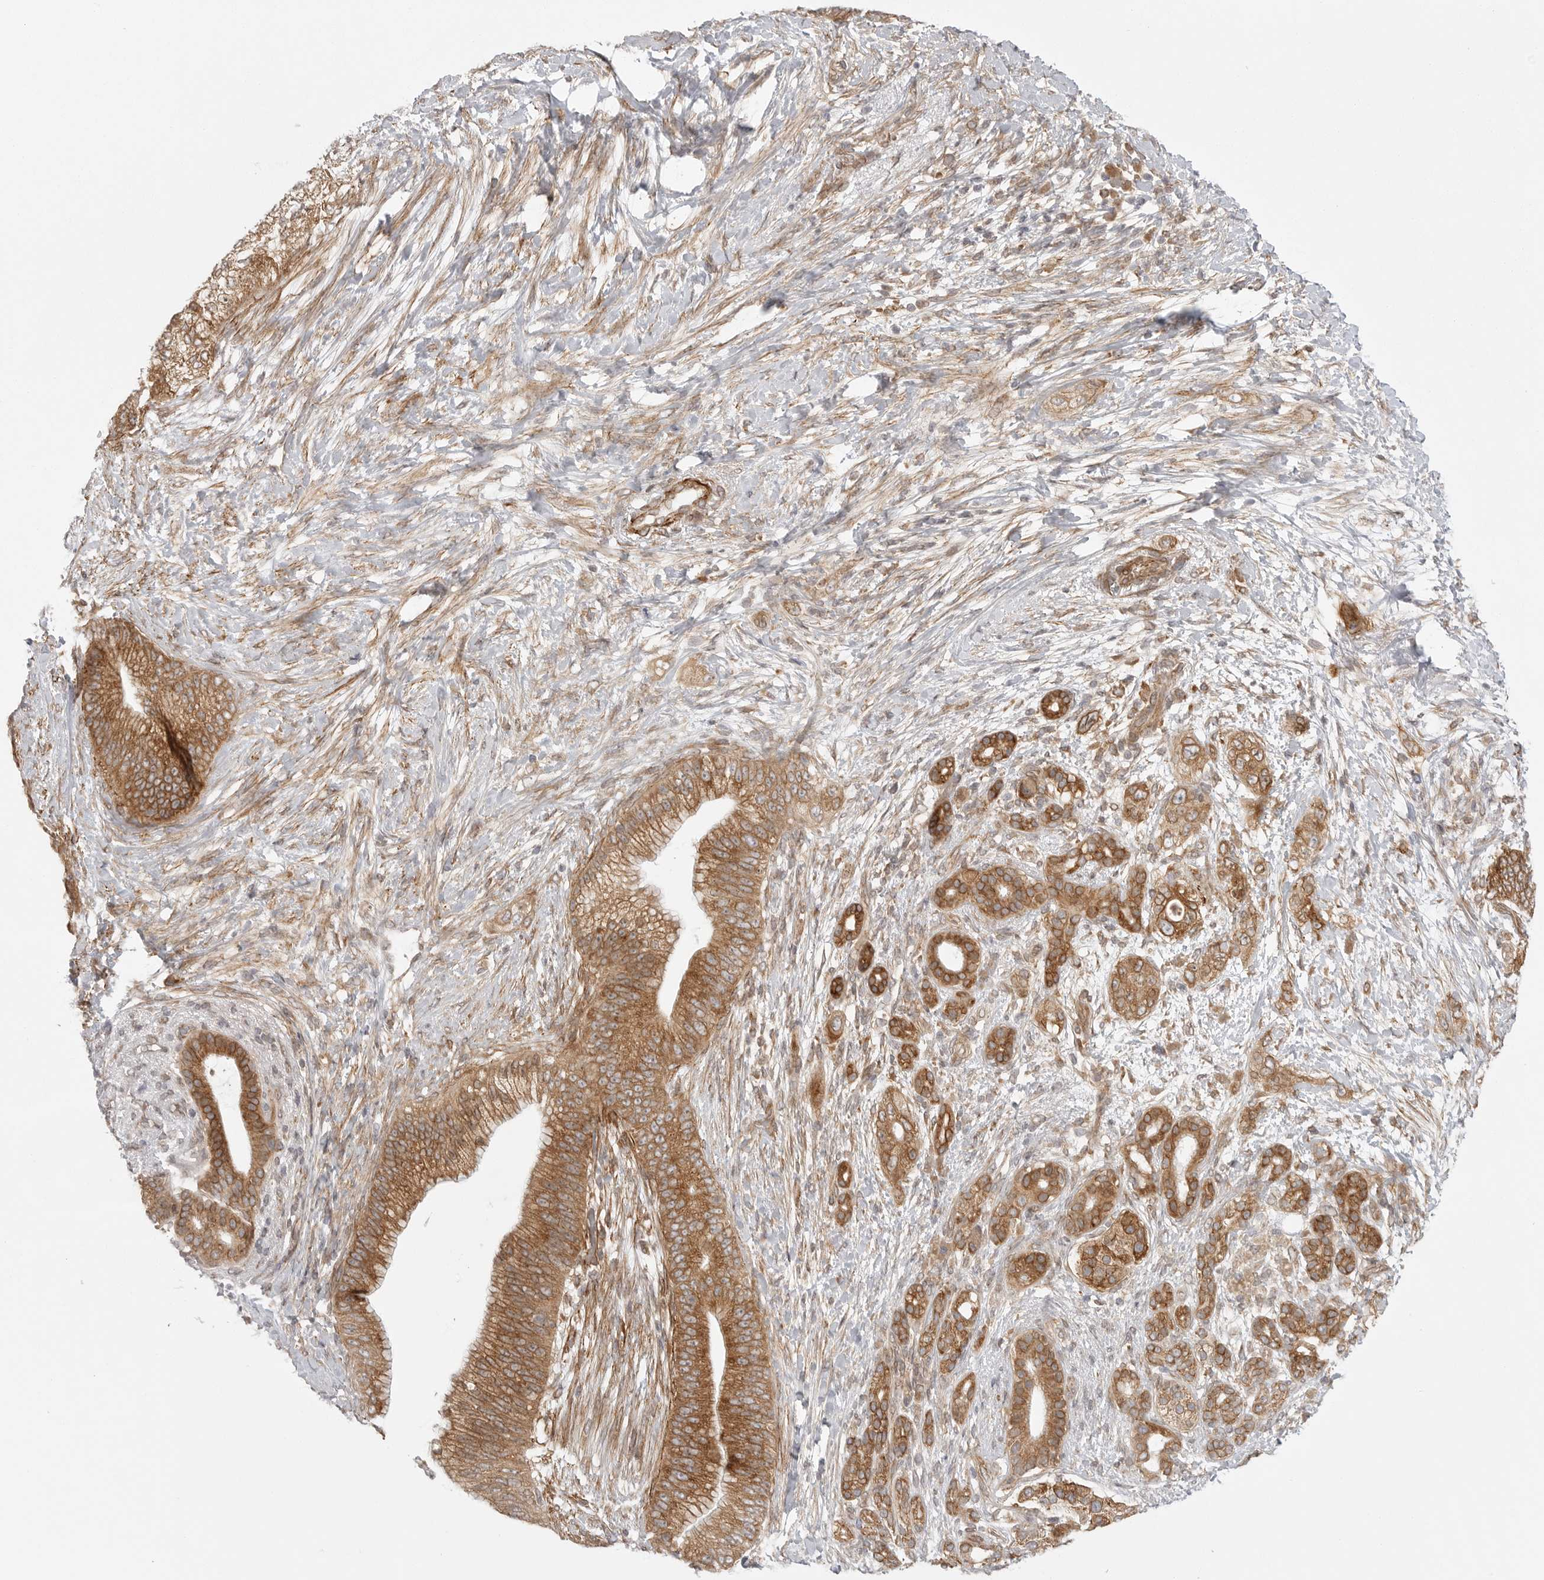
{"staining": {"intensity": "moderate", "quantity": ">75%", "location": "cytoplasmic/membranous"}, "tissue": "pancreatic cancer", "cell_type": "Tumor cells", "image_type": "cancer", "snomed": [{"axis": "morphology", "description": "Adenocarcinoma, NOS"}, {"axis": "topography", "description": "Pancreas"}], "caption": "Brown immunohistochemical staining in adenocarcinoma (pancreatic) exhibits moderate cytoplasmic/membranous expression in approximately >75% of tumor cells. (DAB IHC with brightfield microscopy, high magnification).", "gene": "CERS2", "patient": {"sex": "male", "age": 53}}